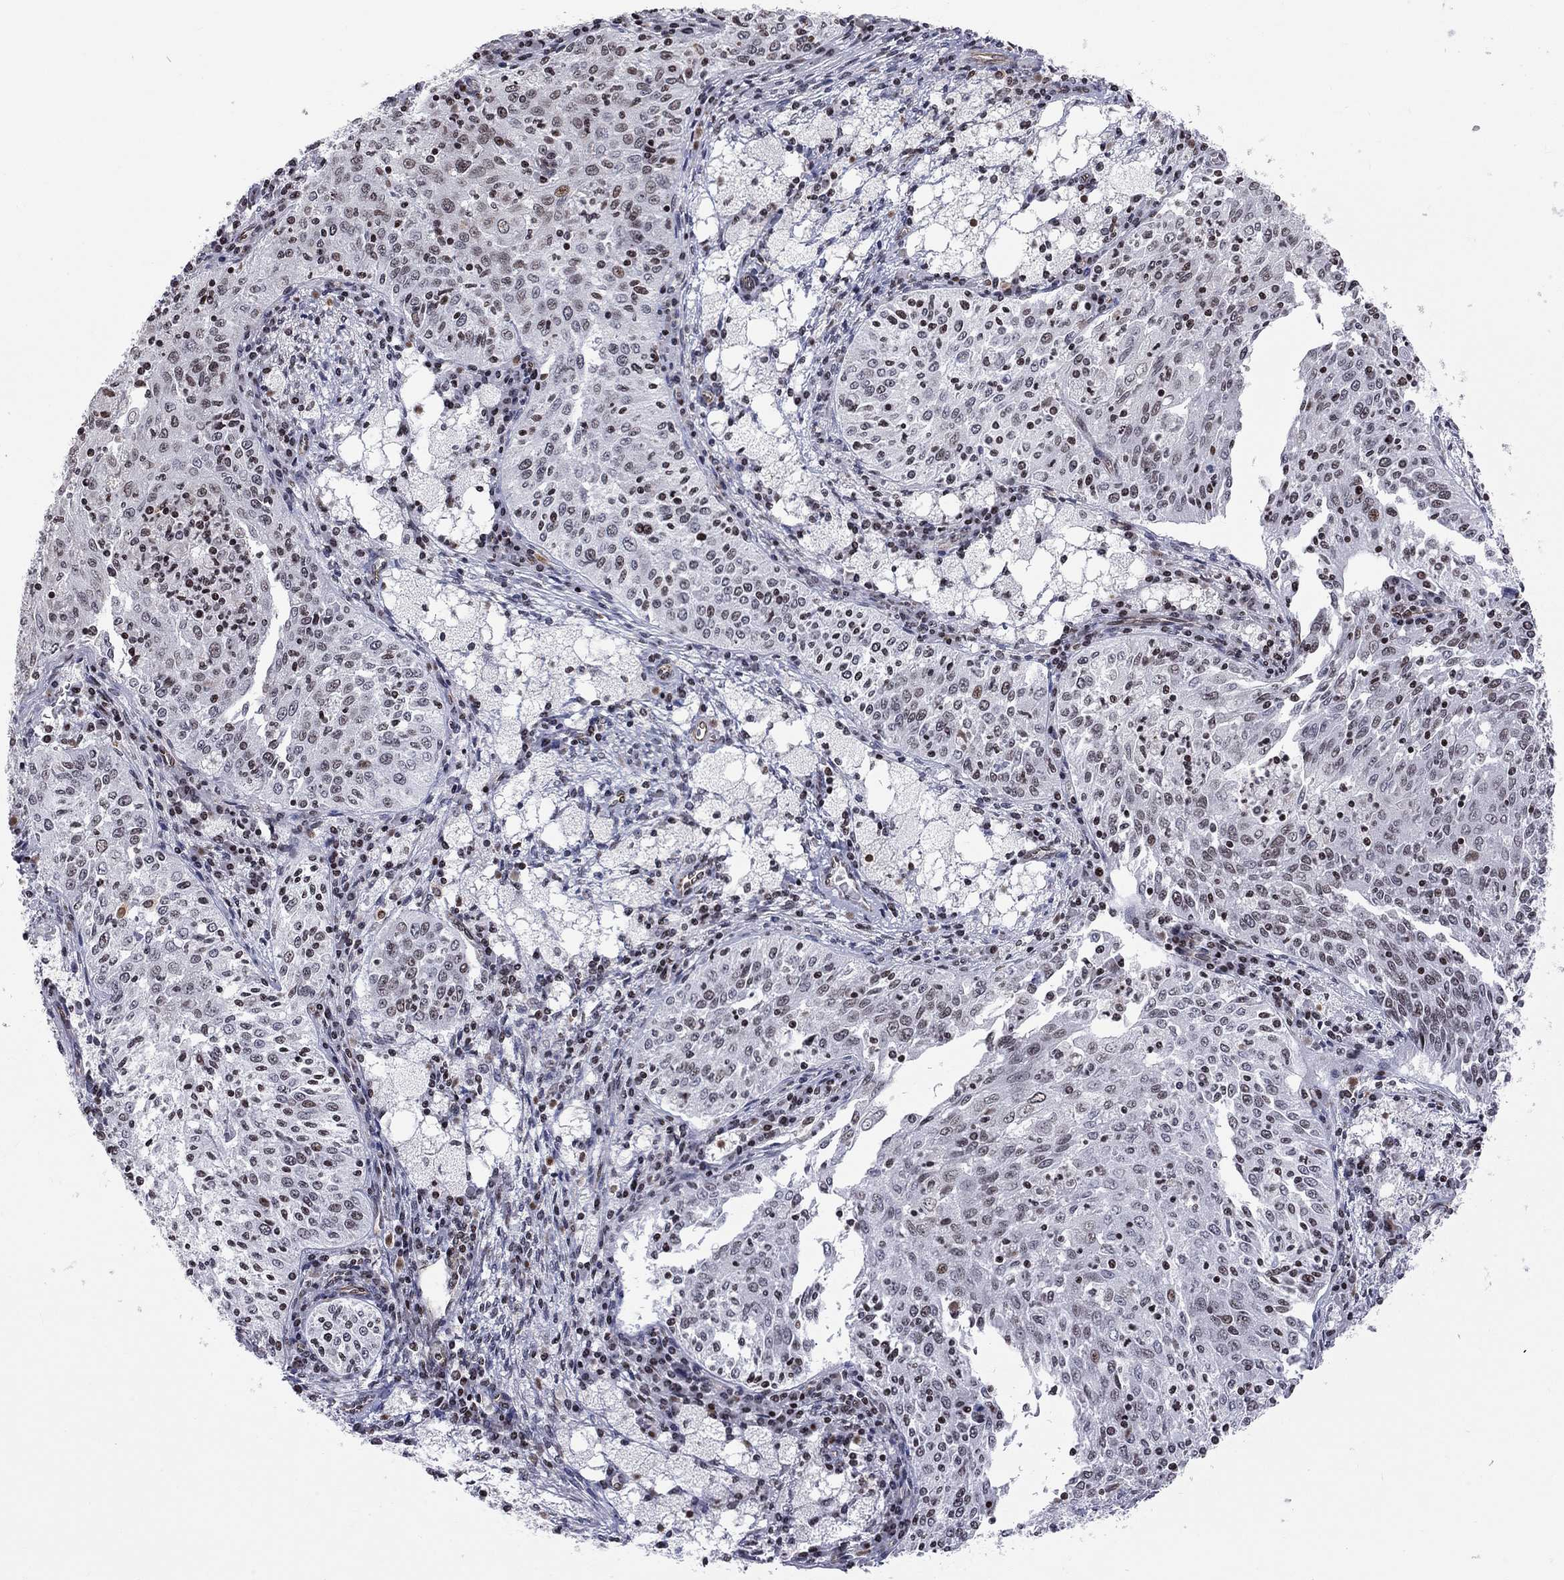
{"staining": {"intensity": "negative", "quantity": "none", "location": "none"}, "tissue": "cervical cancer", "cell_type": "Tumor cells", "image_type": "cancer", "snomed": [{"axis": "morphology", "description": "Squamous cell carcinoma, NOS"}, {"axis": "topography", "description": "Cervix"}], "caption": "Immunohistochemical staining of human cervical cancer reveals no significant positivity in tumor cells.", "gene": "MTNR1B", "patient": {"sex": "female", "age": 41}}